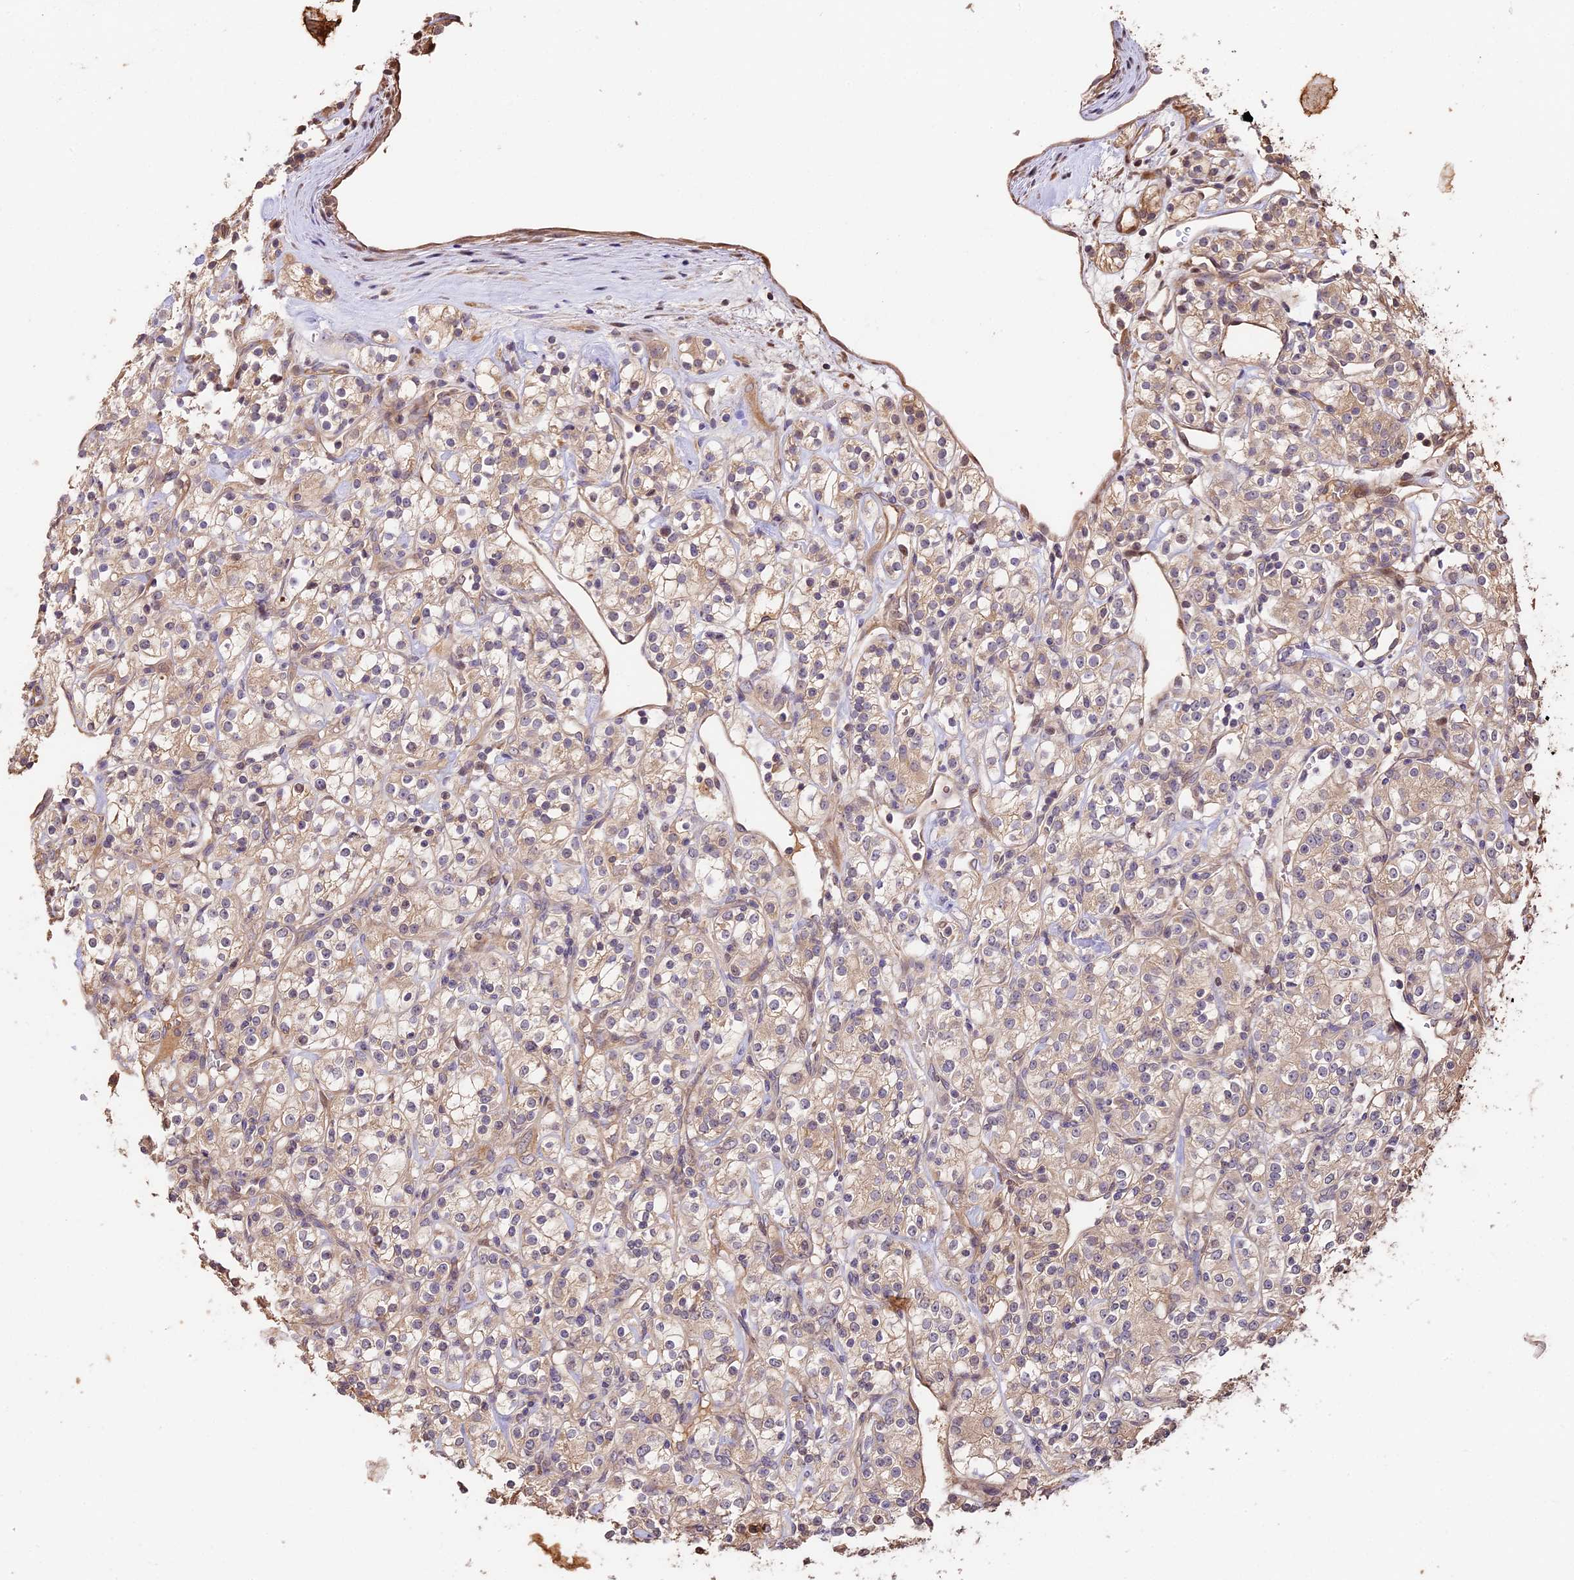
{"staining": {"intensity": "weak", "quantity": ">75%", "location": "cytoplasmic/membranous"}, "tissue": "renal cancer", "cell_type": "Tumor cells", "image_type": "cancer", "snomed": [{"axis": "morphology", "description": "Adenocarcinoma, NOS"}, {"axis": "topography", "description": "Kidney"}], "caption": "The immunohistochemical stain highlights weak cytoplasmic/membranous positivity in tumor cells of renal cancer (adenocarcinoma) tissue.", "gene": "PPP1R37", "patient": {"sex": "male", "age": 77}}